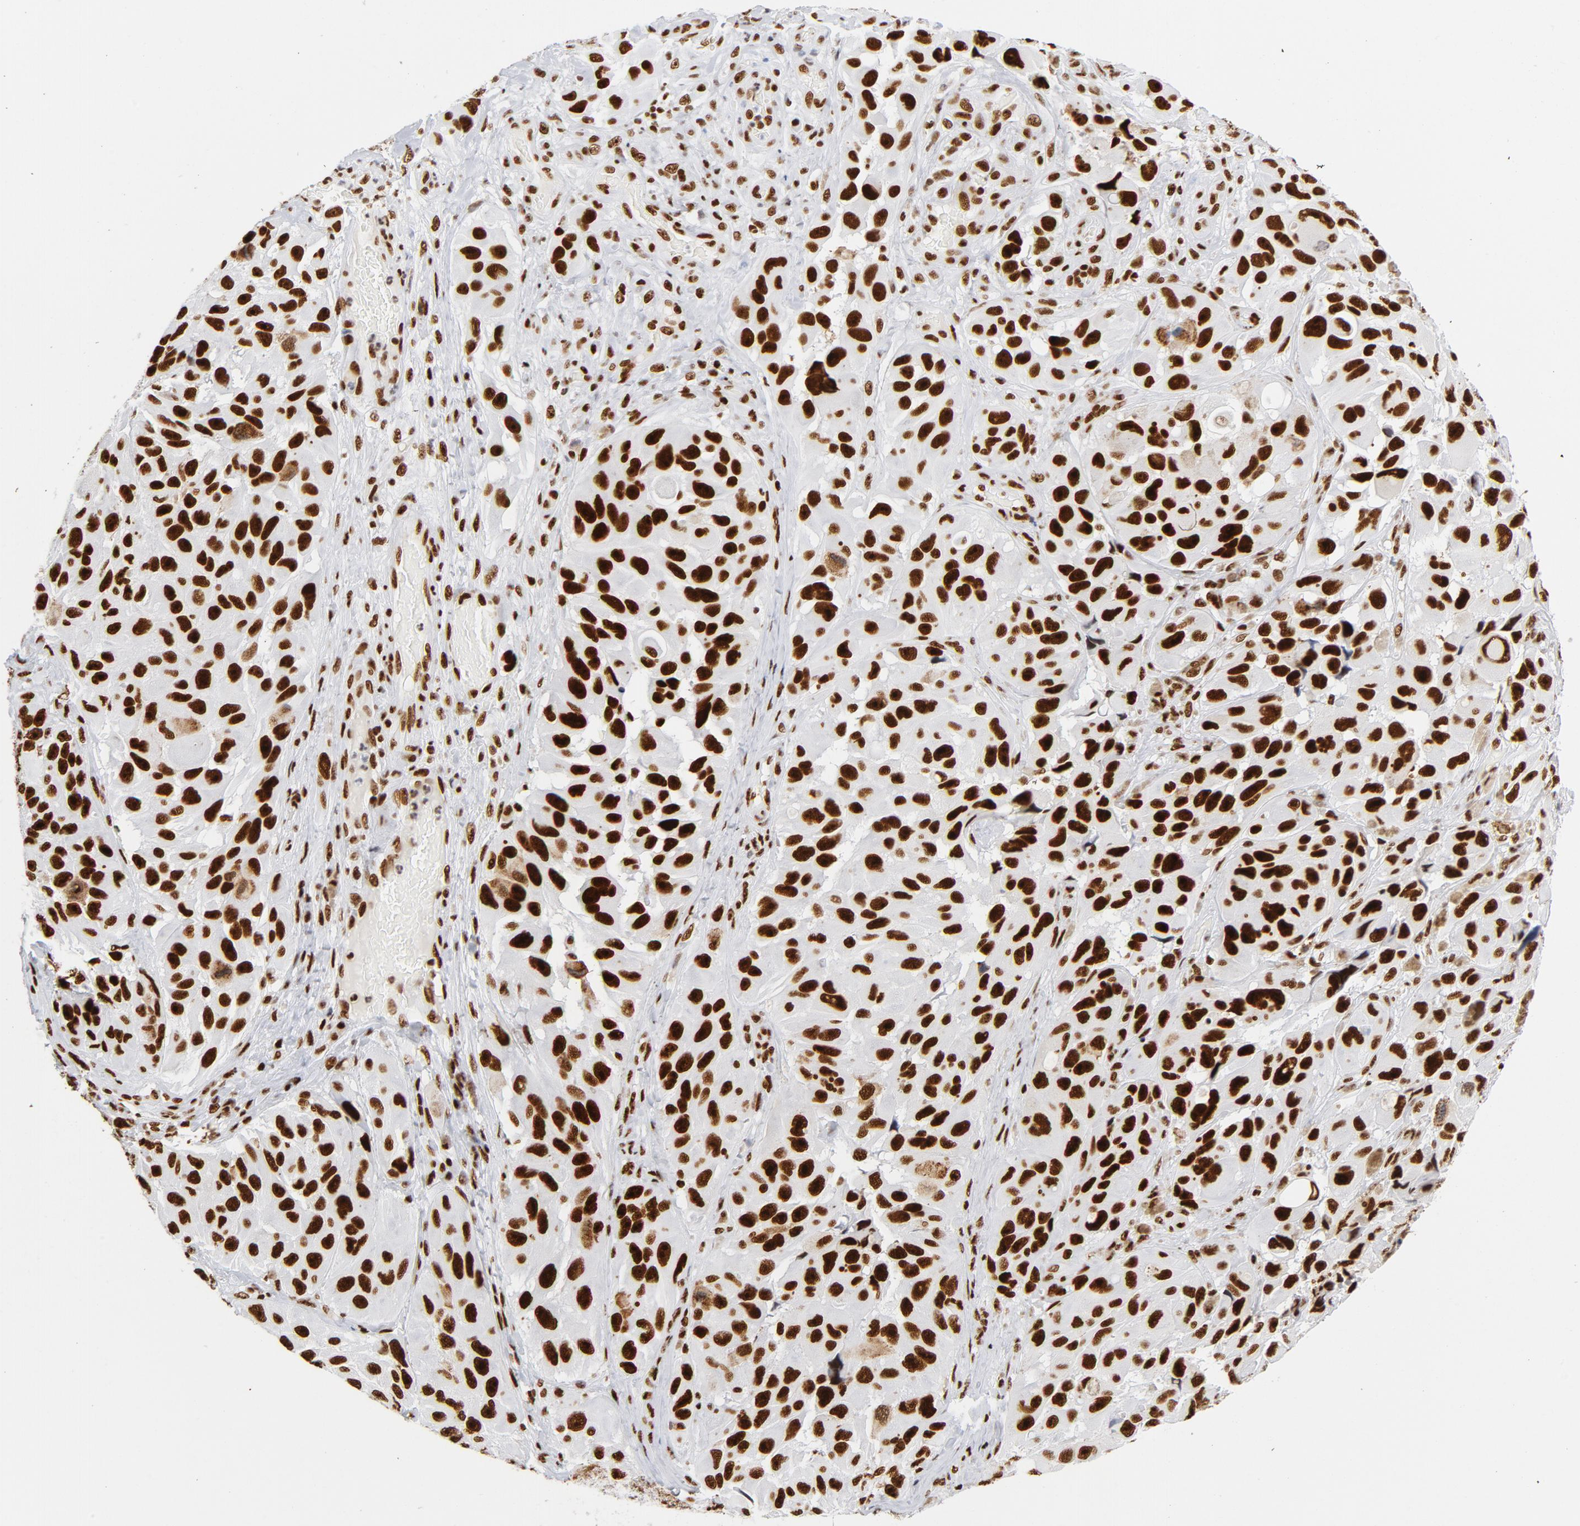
{"staining": {"intensity": "strong", "quantity": ">75%", "location": "nuclear"}, "tissue": "melanoma", "cell_type": "Tumor cells", "image_type": "cancer", "snomed": [{"axis": "morphology", "description": "Malignant melanoma, NOS"}, {"axis": "topography", "description": "Skin"}], "caption": "IHC histopathology image of human melanoma stained for a protein (brown), which shows high levels of strong nuclear staining in about >75% of tumor cells.", "gene": "XRCC5", "patient": {"sex": "female", "age": 73}}